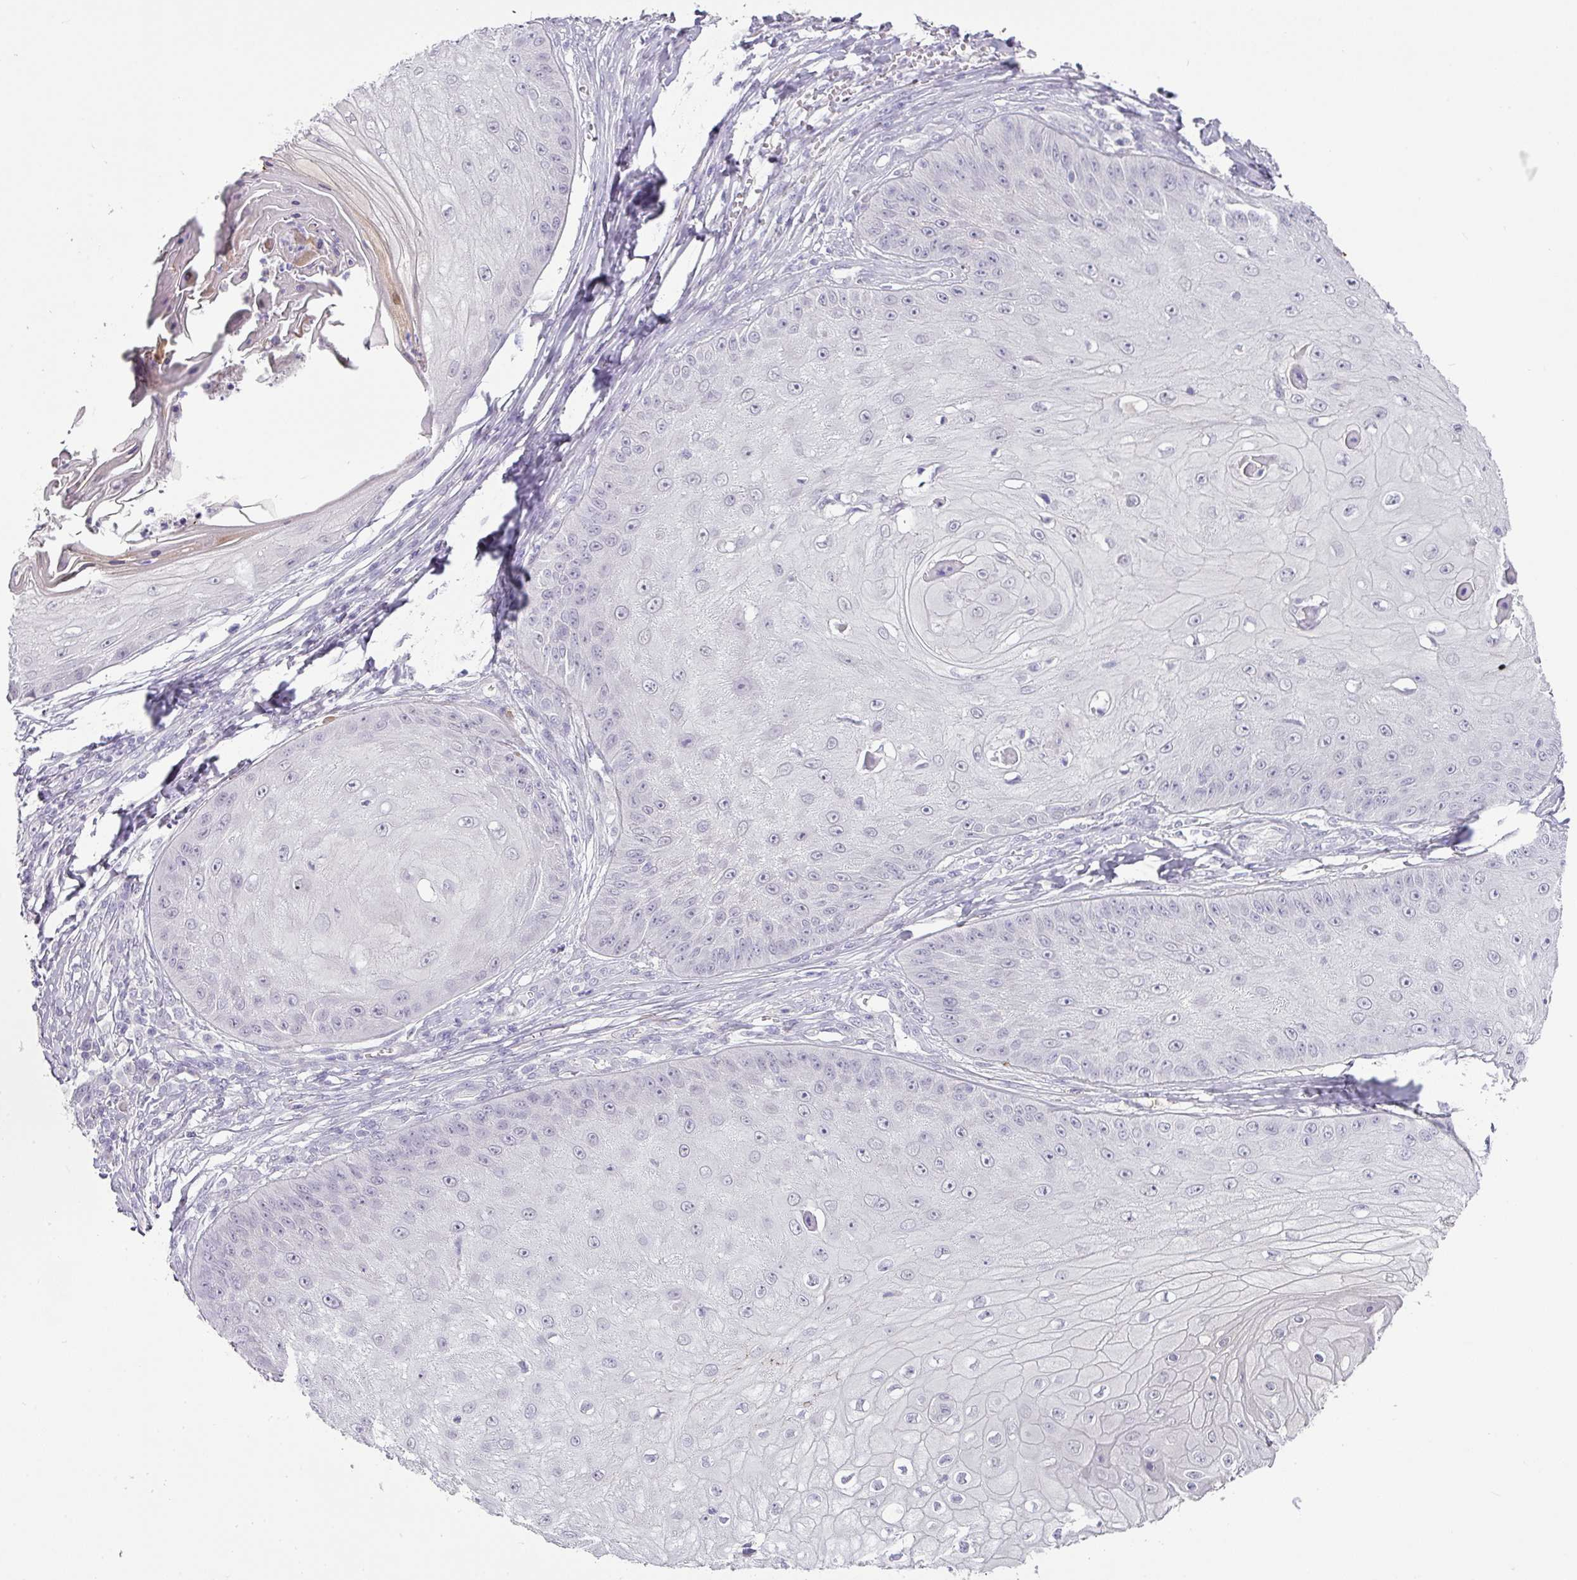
{"staining": {"intensity": "negative", "quantity": "none", "location": "none"}, "tissue": "skin cancer", "cell_type": "Tumor cells", "image_type": "cancer", "snomed": [{"axis": "morphology", "description": "Squamous cell carcinoma, NOS"}, {"axis": "topography", "description": "Skin"}], "caption": "DAB (3,3'-diaminobenzidine) immunohistochemical staining of human skin cancer (squamous cell carcinoma) reveals no significant expression in tumor cells. (Brightfield microscopy of DAB (3,3'-diaminobenzidine) IHC at high magnification).", "gene": "FGF17", "patient": {"sex": "male", "age": 70}}